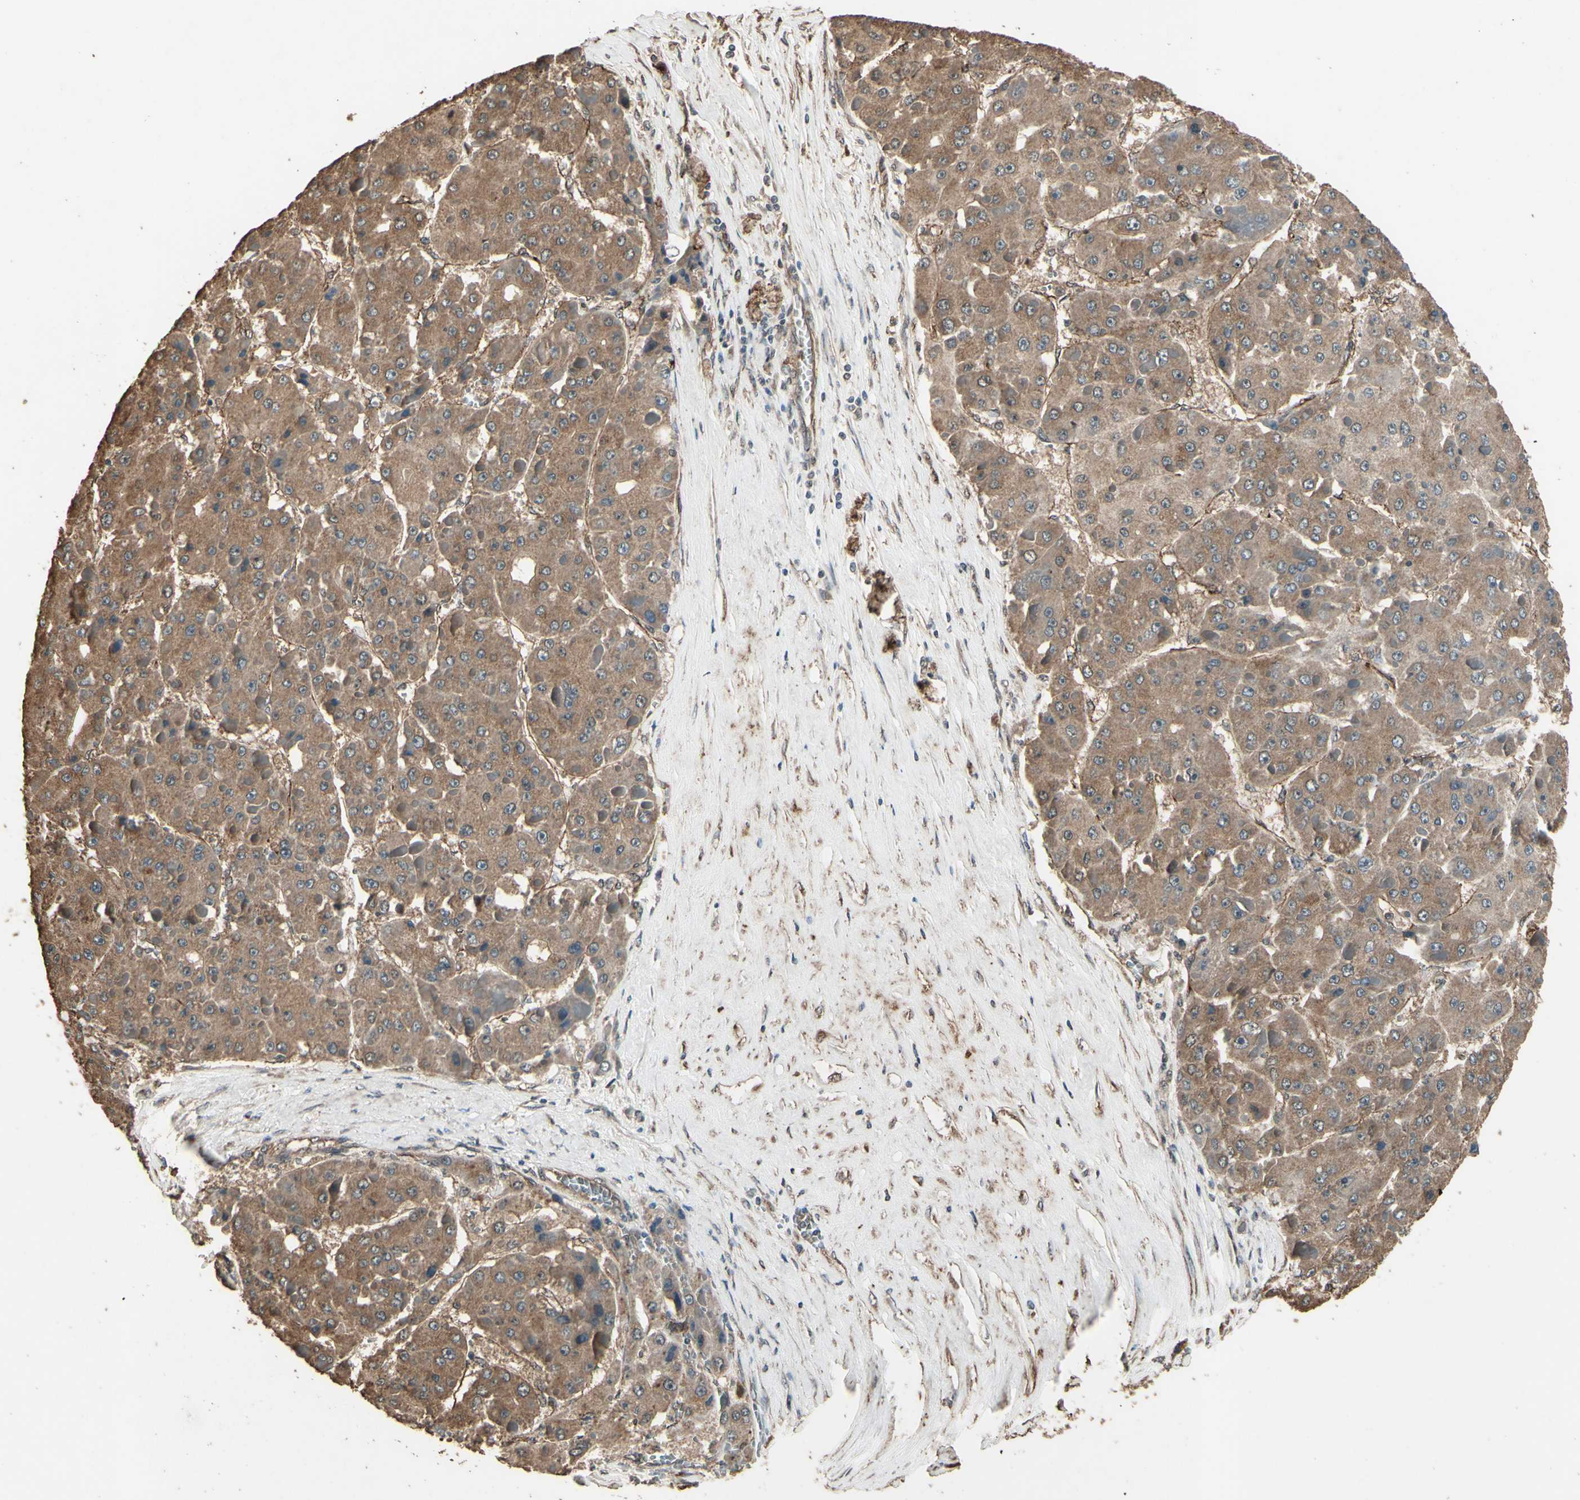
{"staining": {"intensity": "moderate", "quantity": ">75%", "location": "cytoplasmic/membranous"}, "tissue": "liver cancer", "cell_type": "Tumor cells", "image_type": "cancer", "snomed": [{"axis": "morphology", "description": "Carcinoma, Hepatocellular, NOS"}, {"axis": "topography", "description": "Liver"}], "caption": "Immunohistochemical staining of hepatocellular carcinoma (liver) displays medium levels of moderate cytoplasmic/membranous positivity in approximately >75% of tumor cells.", "gene": "TSPO", "patient": {"sex": "female", "age": 73}}